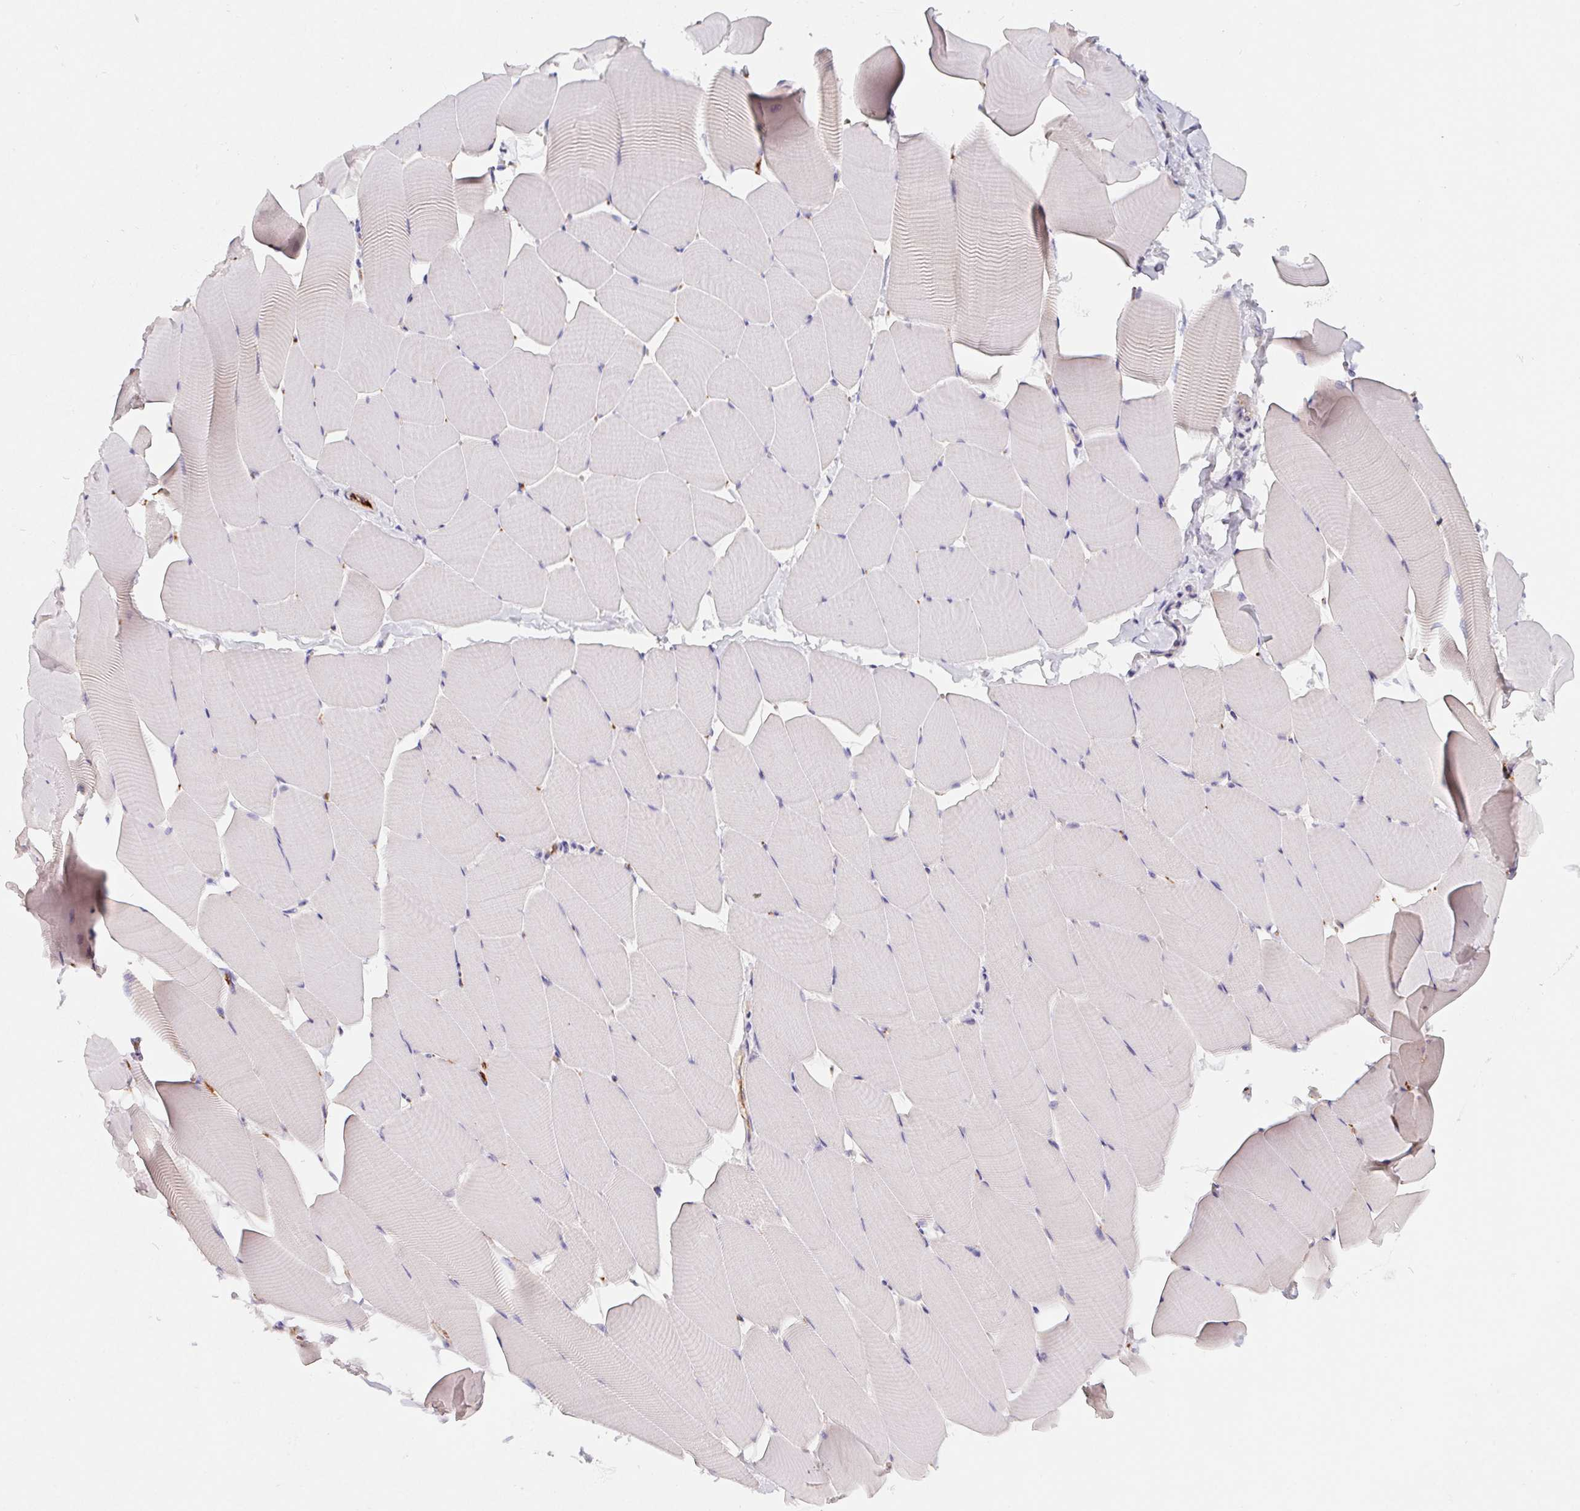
{"staining": {"intensity": "negative", "quantity": "none", "location": "none"}, "tissue": "skeletal muscle", "cell_type": "Myocytes", "image_type": "normal", "snomed": [{"axis": "morphology", "description": "Normal tissue, NOS"}, {"axis": "topography", "description": "Skeletal muscle"}], "caption": "Immunohistochemical staining of unremarkable human skeletal muscle shows no significant expression in myocytes.", "gene": "LPA", "patient": {"sex": "male", "age": 25}}